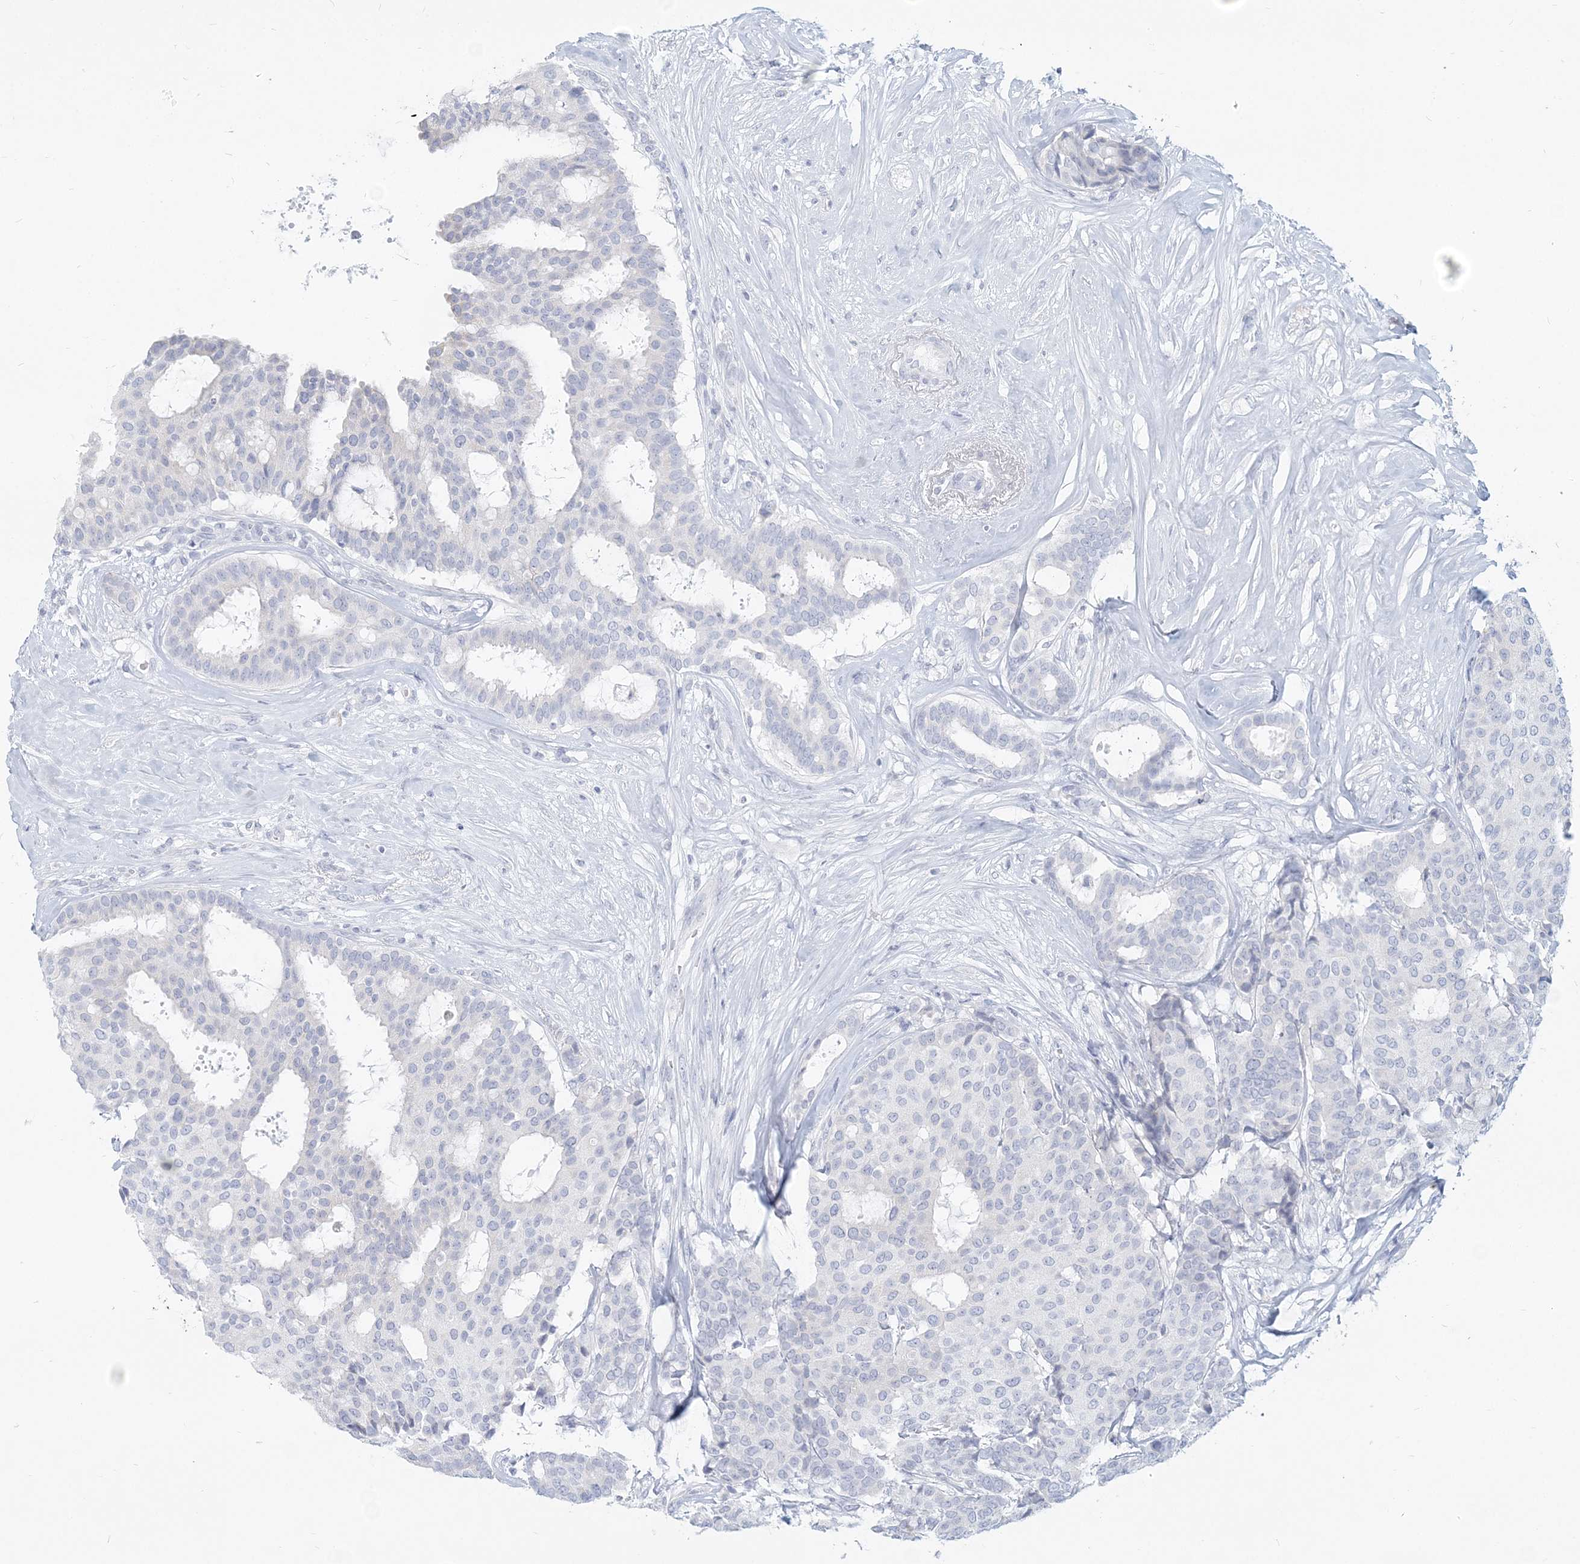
{"staining": {"intensity": "negative", "quantity": "none", "location": "none"}, "tissue": "breast cancer", "cell_type": "Tumor cells", "image_type": "cancer", "snomed": [{"axis": "morphology", "description": "Duct carcinoma"}, {"axis": "topography", "description": "Breast"}], "caption": "Immunohistochemical staining of breast cancer displays no significant positivity in tumor cells.", "gene": "CSN1S1", "patient": {"sex": "female", "age": 75}}